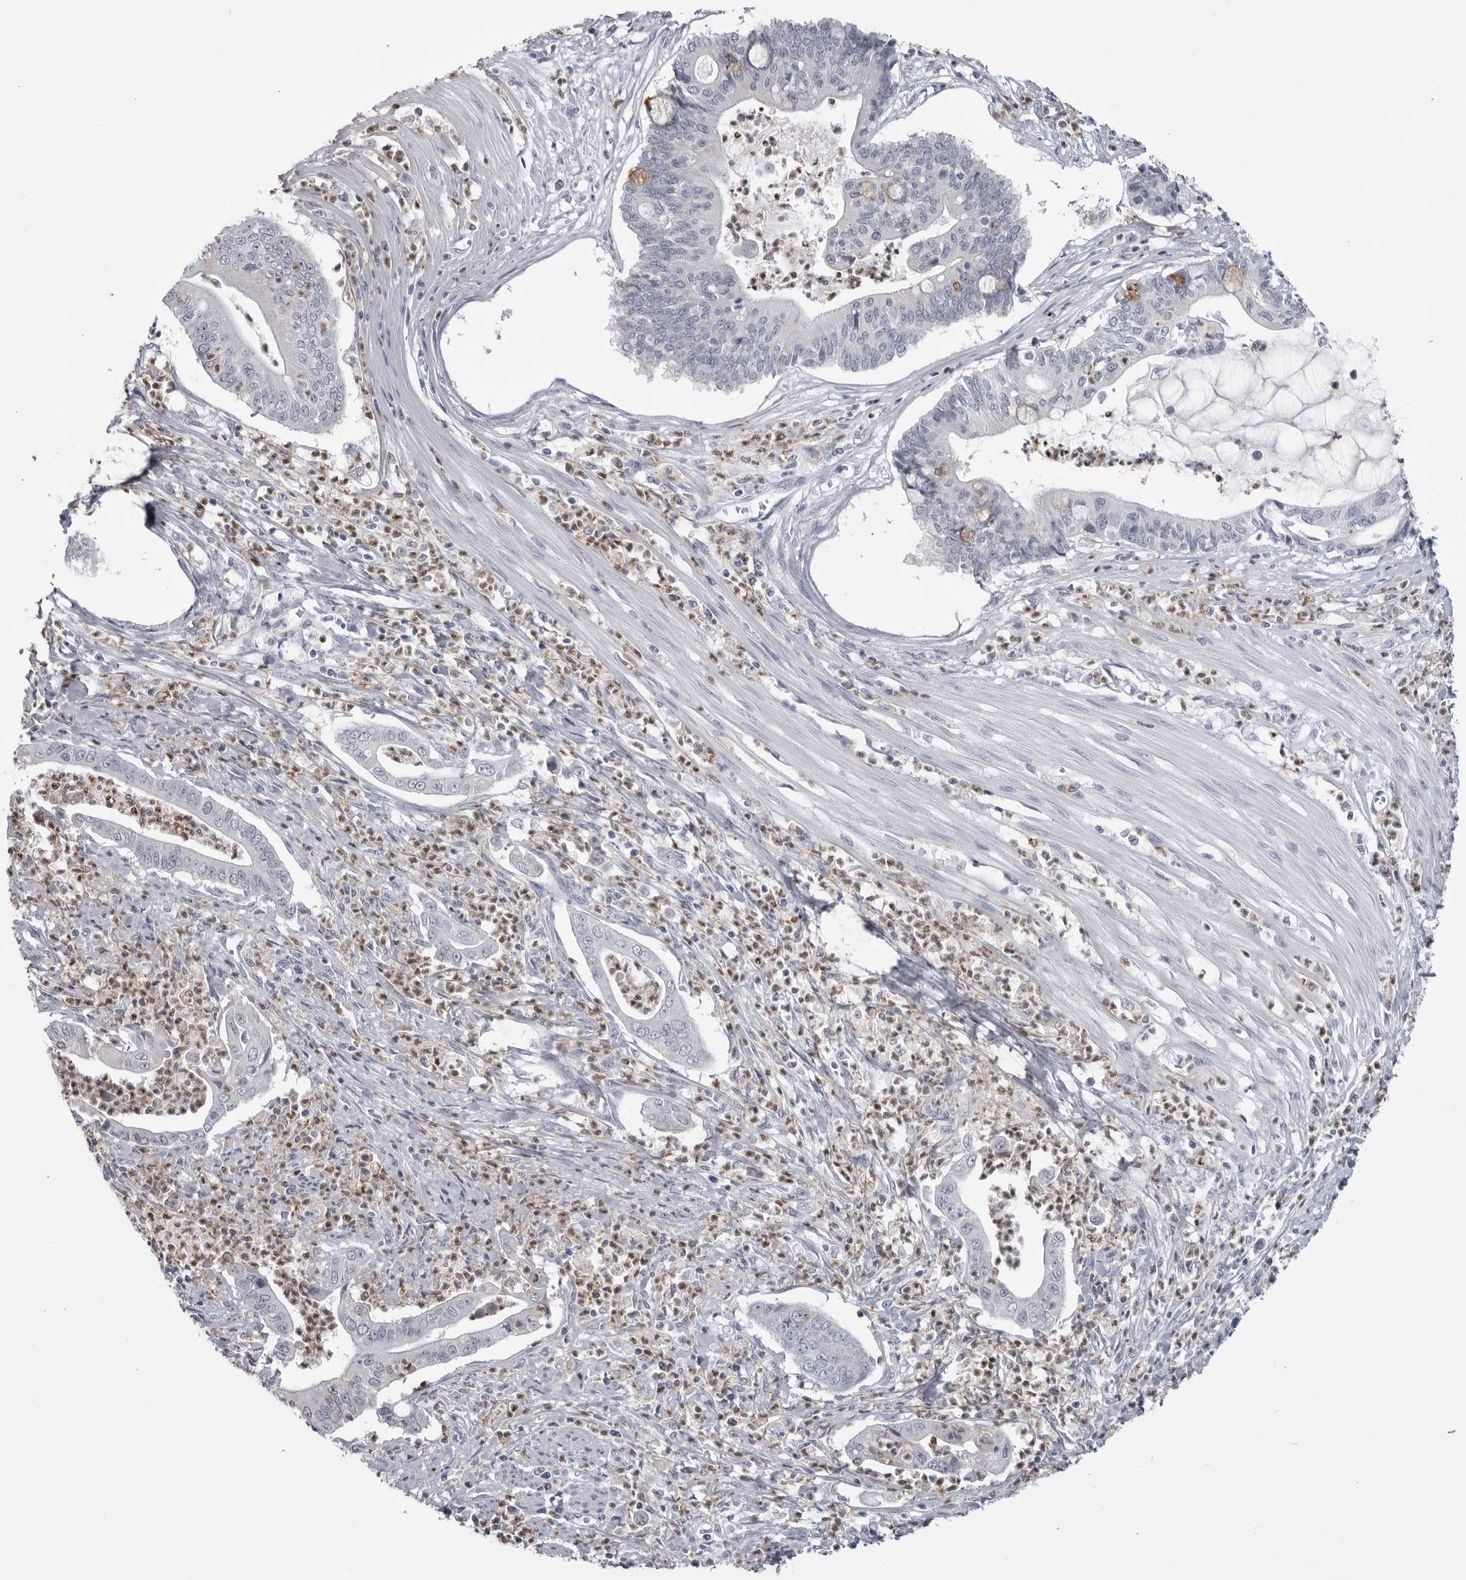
{"staining": {"intensity": "negative", "quantity": "none", "location": "none"}, "tissue": "pancreatic cancer", "cell_type": "Tumor cells", "image_type": "cancer", "snomed": [{"axis": "morphology", "description": "Adenocarcinoma, NOS"}, {"axis": "topography", "description": "Pancreas"}], "caption": "A histopathology image of pancreatic cancer (adenocarcinoma) stained for a protein reveals no brown staining in tumor cells.", "gene": "STAP2", "patient": {"sex": "male", "age": 69}}